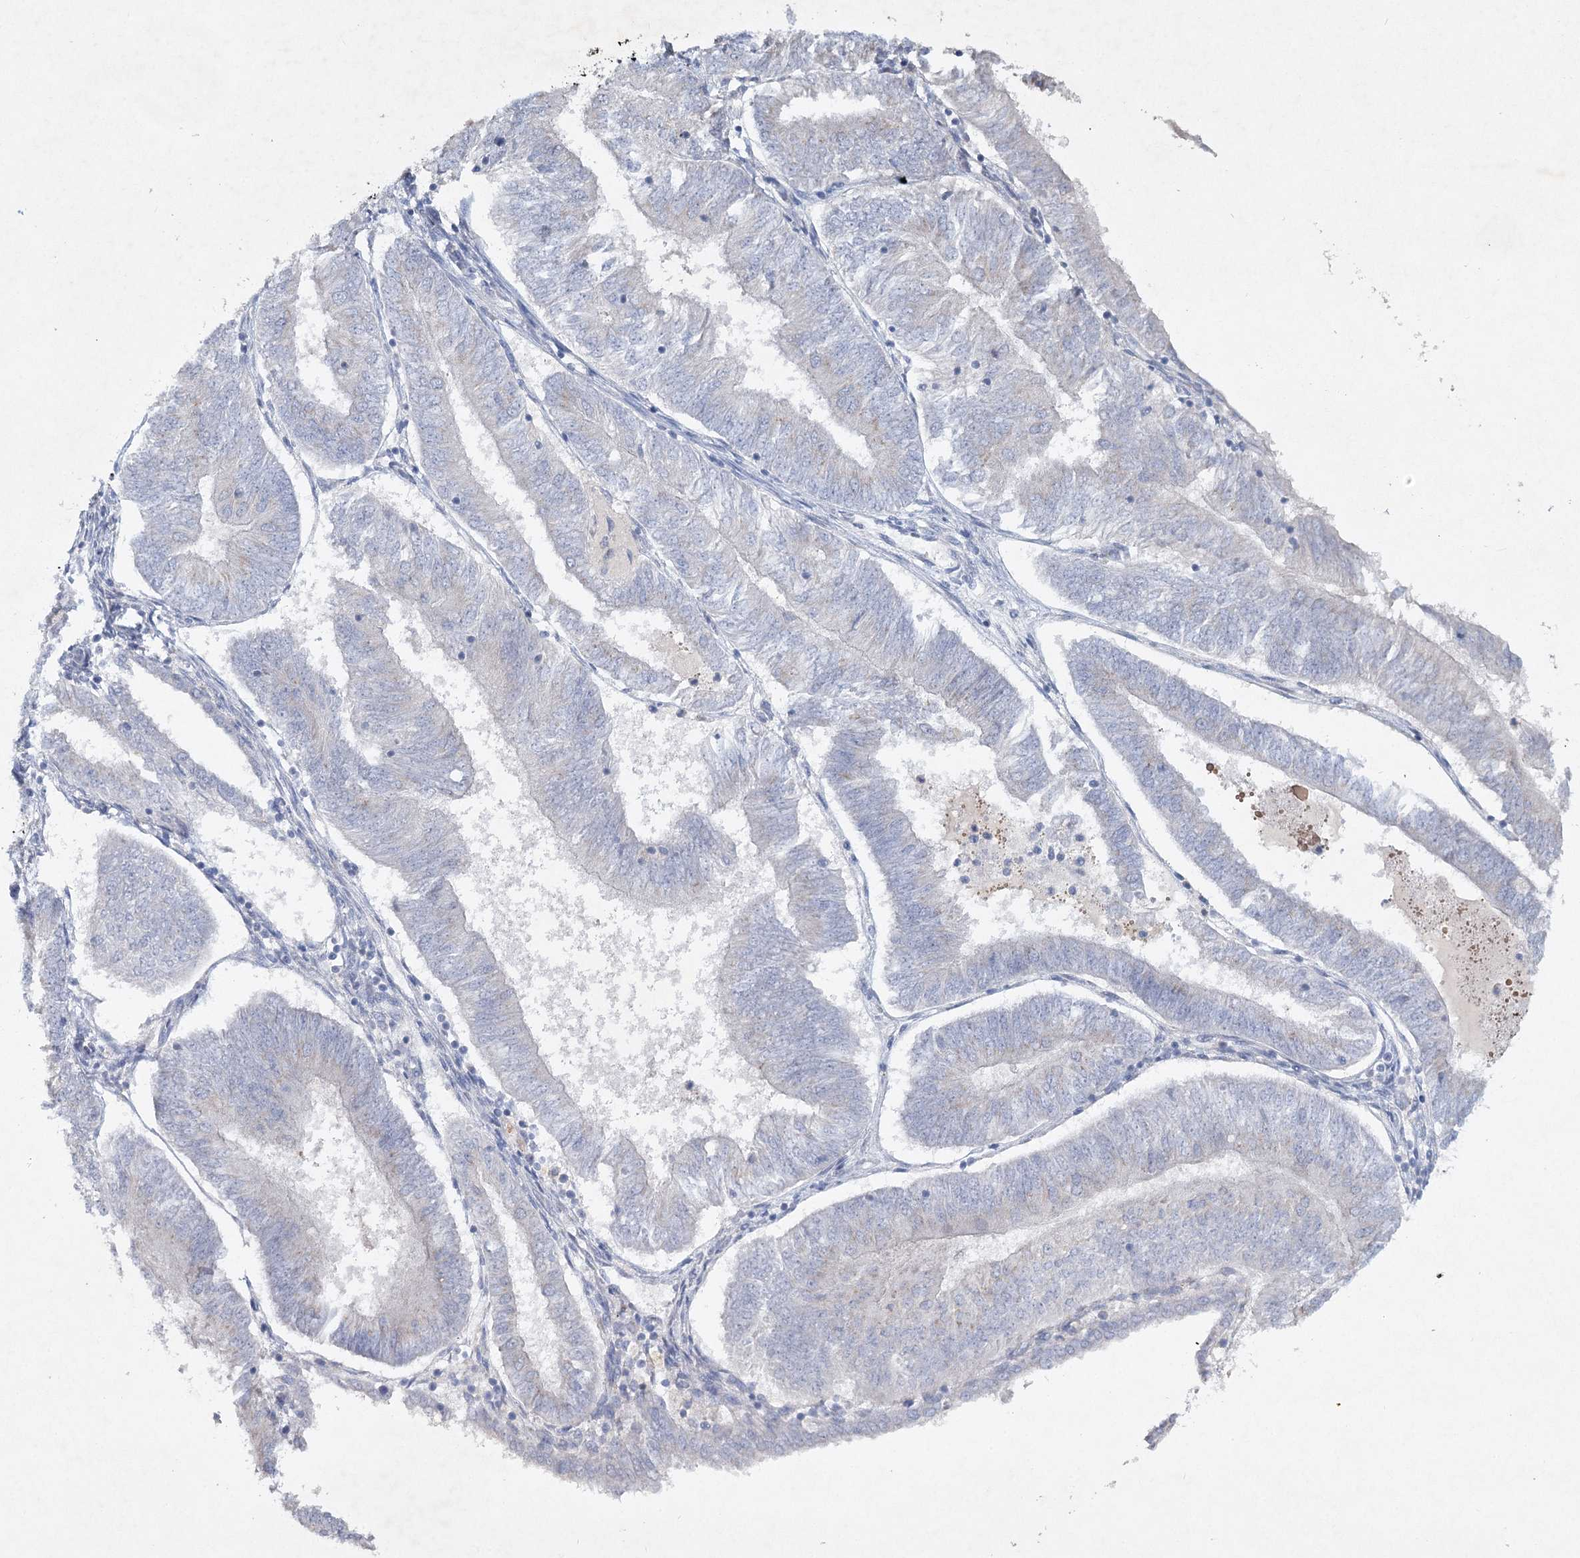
{"staining": {"intensity": "negative", "quantity": "none", "location": "none"}, "tissue": "endometrial cancer", "cell_type": "Tumor cells", "image_type": "cancer", "snomed": [{"axis": "morphology", "description": "Adenocarcinoma, NOS"}, {"axis": "topography", "description": "Endometrium"}], "caption": "This is an IHC micrograph of human endometrial adenocarcinoma. There is no positivity in tumor cells.", "gene": "RFX6", "patient": {"sex": "female", "age": 58}}